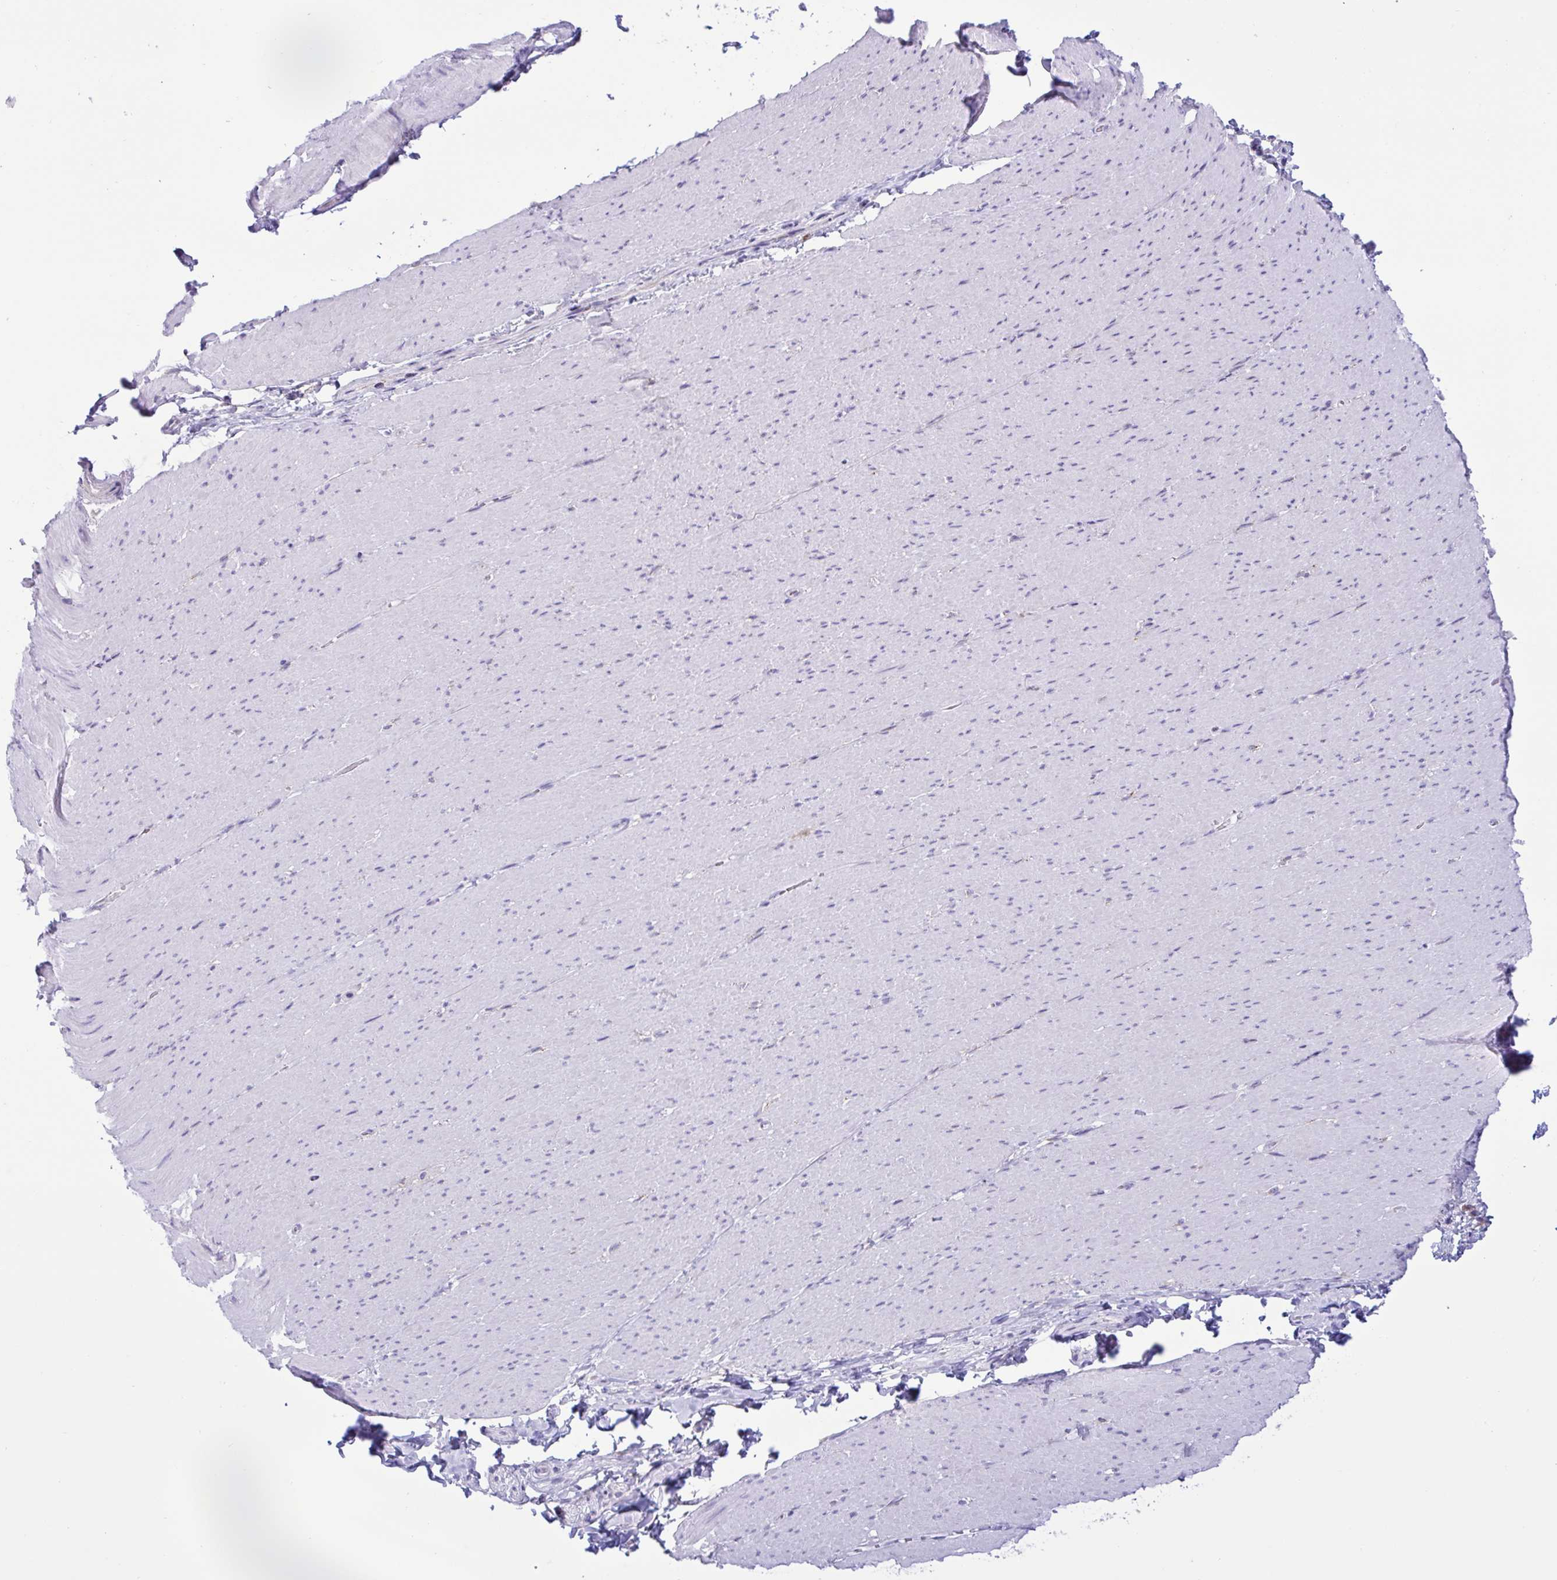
{"staining": {"intensity": "negative", "quantity": "none", "location": "none"}, "tissue": "smooth muscle", "cell_type": "Smooth muscle cells", "image_type": "normal", "snomed": [{"axis": "morphology", "description": "Normal tissue, NOS"}, {"axis": "topography", "description": "Smooth muscle"}, {"axis": "topography", "description": "Rectum"}], "caption": "This image is of normal smooth muscle stained with IHC to label a protein in brown with the nuclei are counter-stained blue. There is no expression in smooth muscle cells. (Stains: DAB IHC with hematoxylin counter stain, Microscopy: brightfield microscopy at high magnification).", "gene": "SREBF1", "patient": {"sex": "male", "age": 53}}